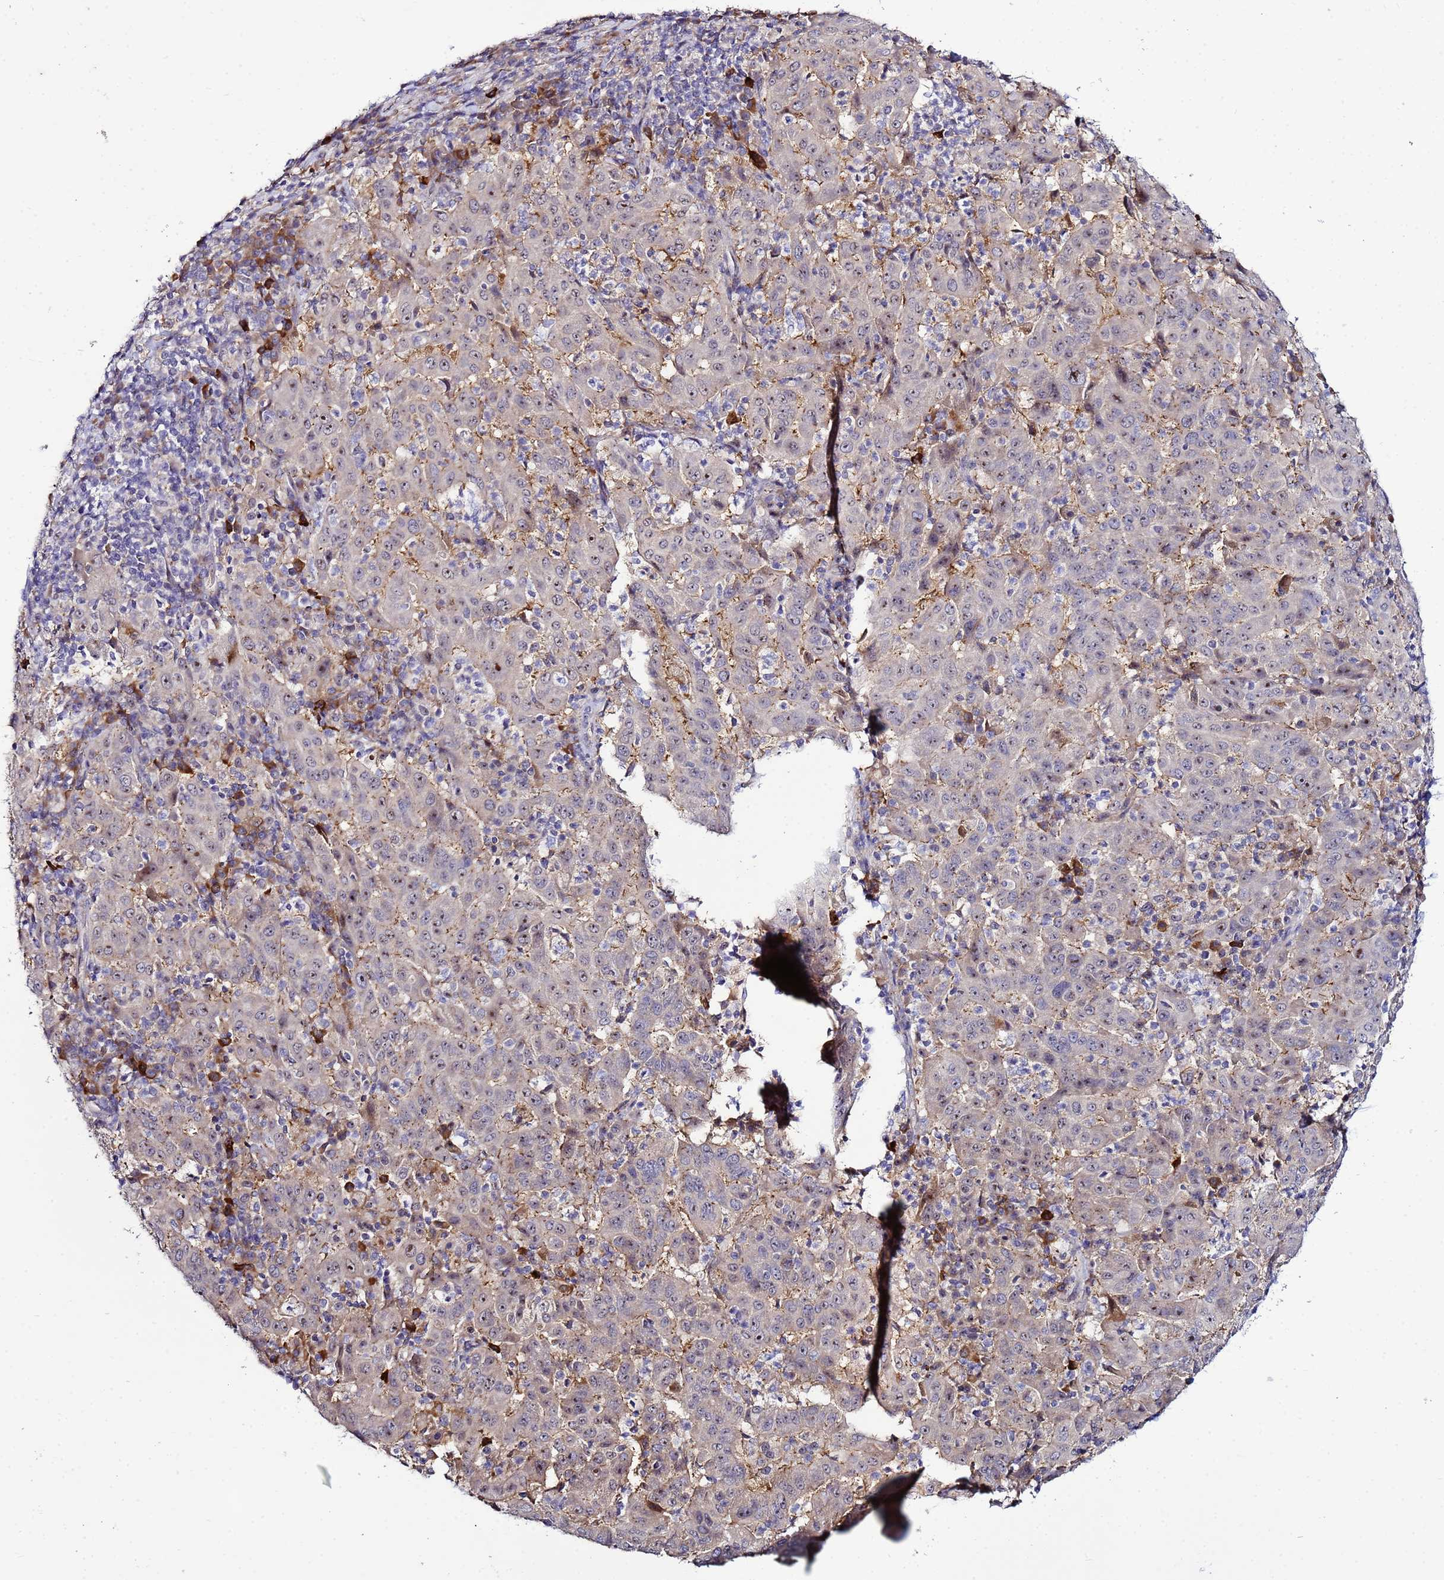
{"staining": {"intensity": "weak", "quantity": "<25%", "location": "cytoplasmic/membranous,nuclear"}, "tissue": "pancreatic cancer", "cell_type": "Tumor cells", "image_type": "cancer", "snomed": [{"axis": "morphology", "description": "Adenocarcinoma, NOS"}, {"axis": "topography", "description": "Pancreas"}], "caption": "Photomicrograph shows no protein staining in tumor cells of pancreatic adenocarcinoma tissue.", "gene": "NOL8", "patient": {"sex": "male", "age": 63}}